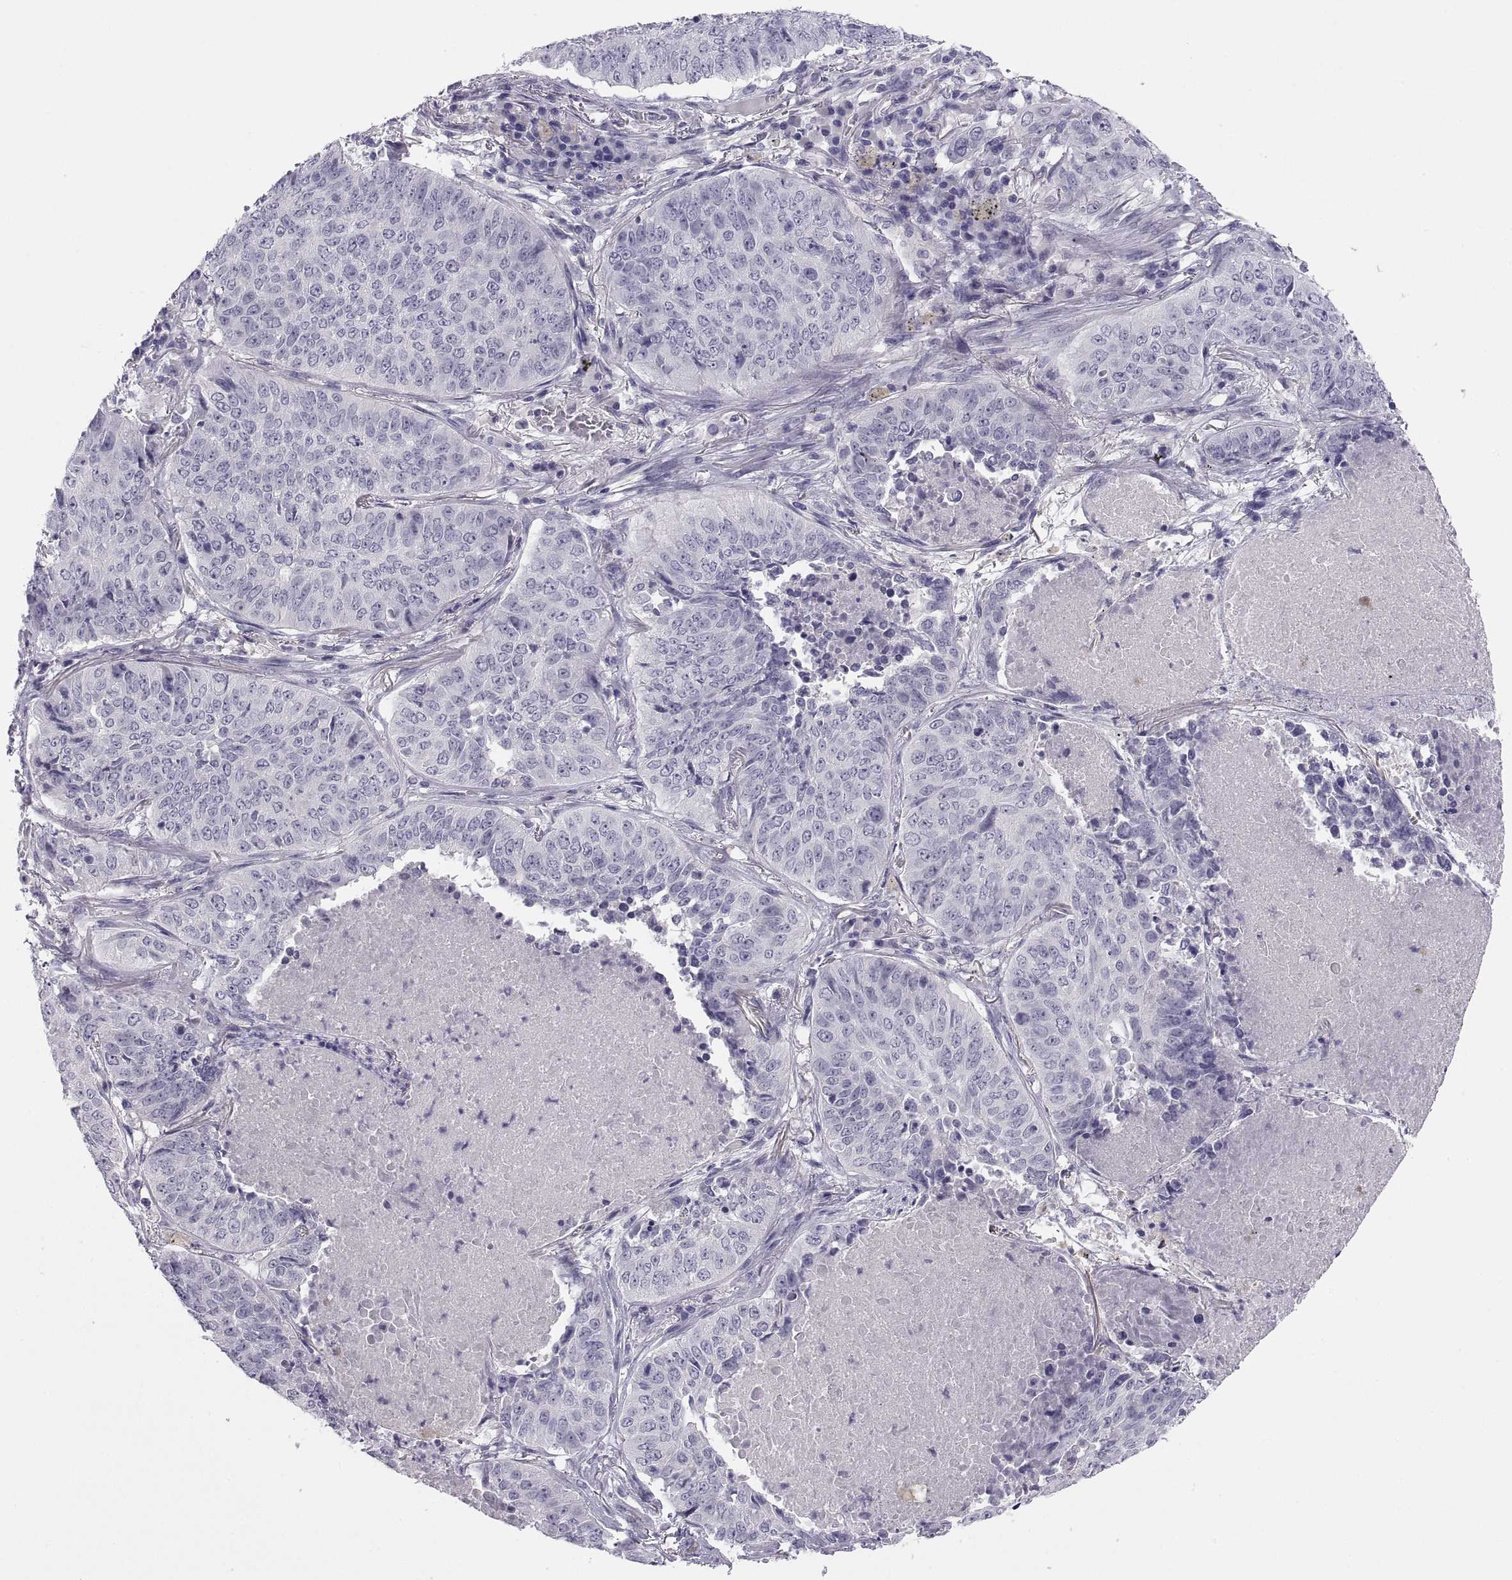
{"staining": {"intensity": "negative", "quantity": "none", "location": "none"}, "tissue": "lung cancer", "cell_type": "Tumor cells", "image_type": "cancer", "snomed": [{"axis": "morphology", "description": "Normal tissue, NOS"}, {"axis": "morphology", "description": "Squamous cell carcinoma, NOS"}, {"axis": "topography", "description": "Bronchus"}, {"axis": "topography", "description": "Lung"}], "caption": "Image shows no significant protein positivity in tumor cells of lung cancer.", "gene": "STRC", "patient": {"sex": "male", "age": 64}}